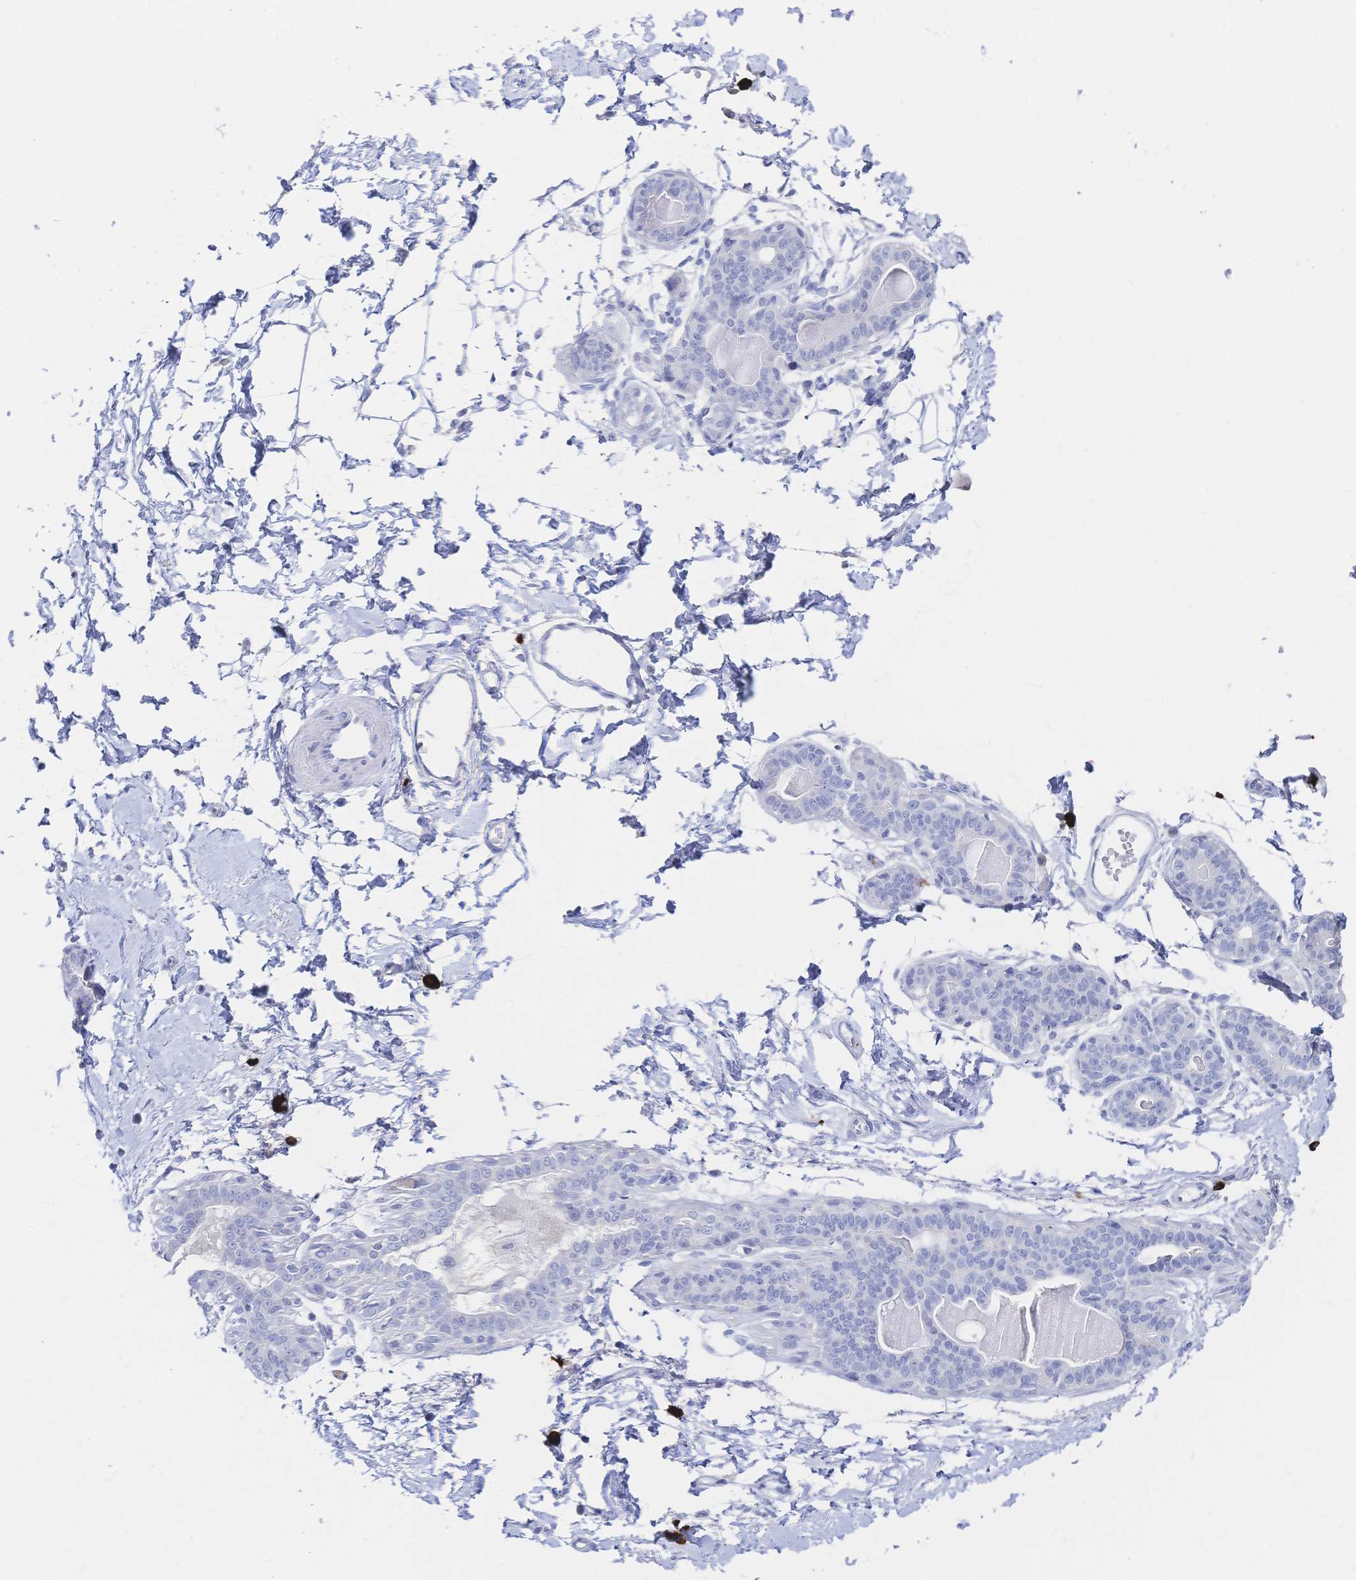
{"staining": {"intensity": "negative", "quantity": "none", "location": "none"}, "tissue": "breast", "cell_type": "Adipocytes", "image_type": "normal", "snomed": [{"axis": "morphology", "description": "Normal tissue, NOS"}, {"axis": "topography", "description": "Breast"}], "caption": "IHC of normal human breast shows no positivity in adipocytes. The staining was performed using DAB to visualize the protein expression in brown, while the nuclei were stained in blue with hematoxylin (Magnification: 20x).", "gene": "IL2RB", "patient": {"sex": "female", "age": 45}}